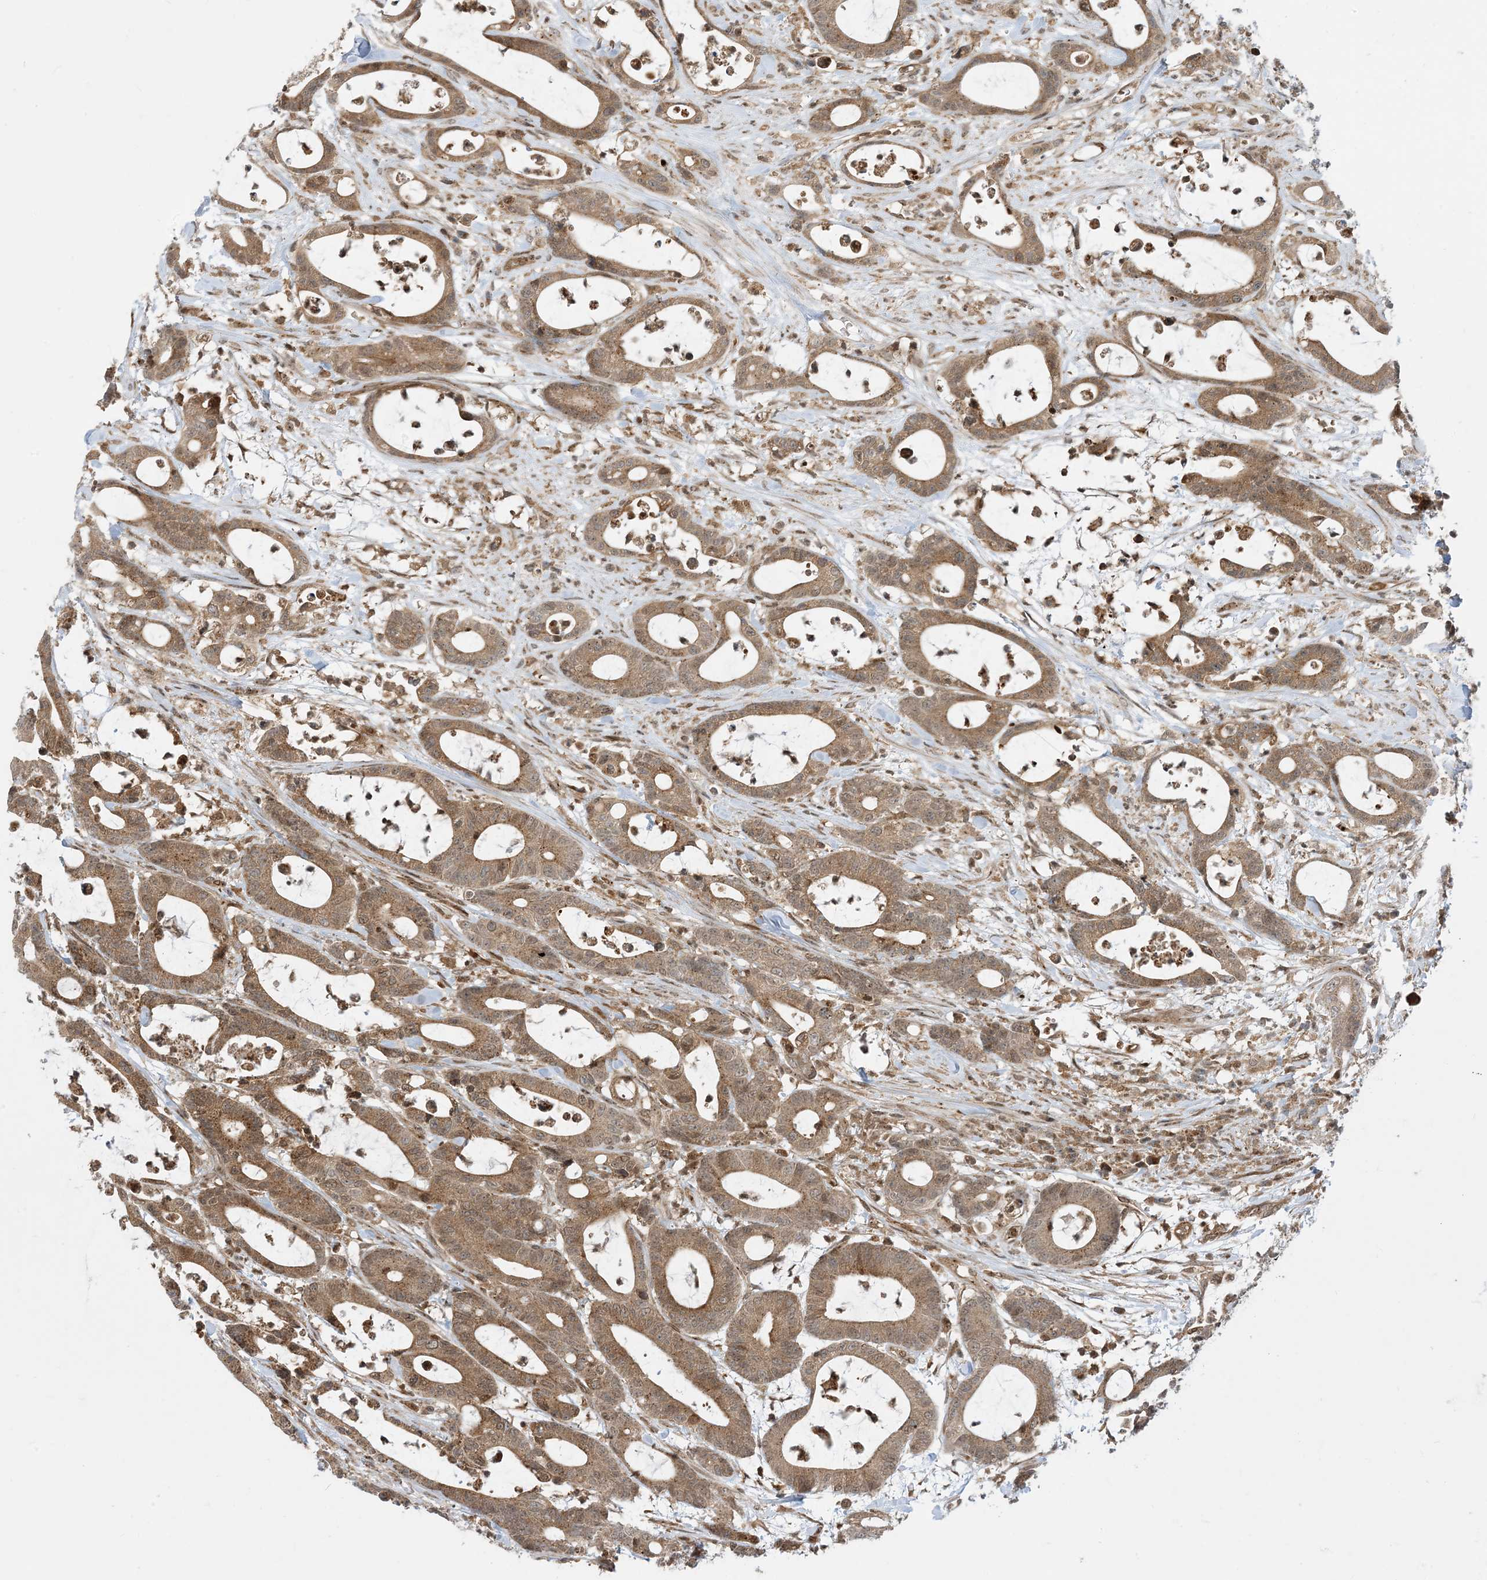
{"staining": {"intensity": "moderate", "quantity": ">75%", "location": "cytoplasmic/membranous"}, "tissue": "colorectal cancer", "cell_type": "Tumor cells", "image_type": "cancer", "snomed": [{"axis": "morphology", "description": "Adenocarcinoma, NOS"}, {"axis": "topography", "description": "Colon"}], "caption": "Immunohistochemical staining of colorectal cancer demonstrates medium levels of moderate cytoplasmic/membranous staining in about >75% of tumor cells.", "gene": "CASP4", "patient": {"sex": "female", "age": 84}}